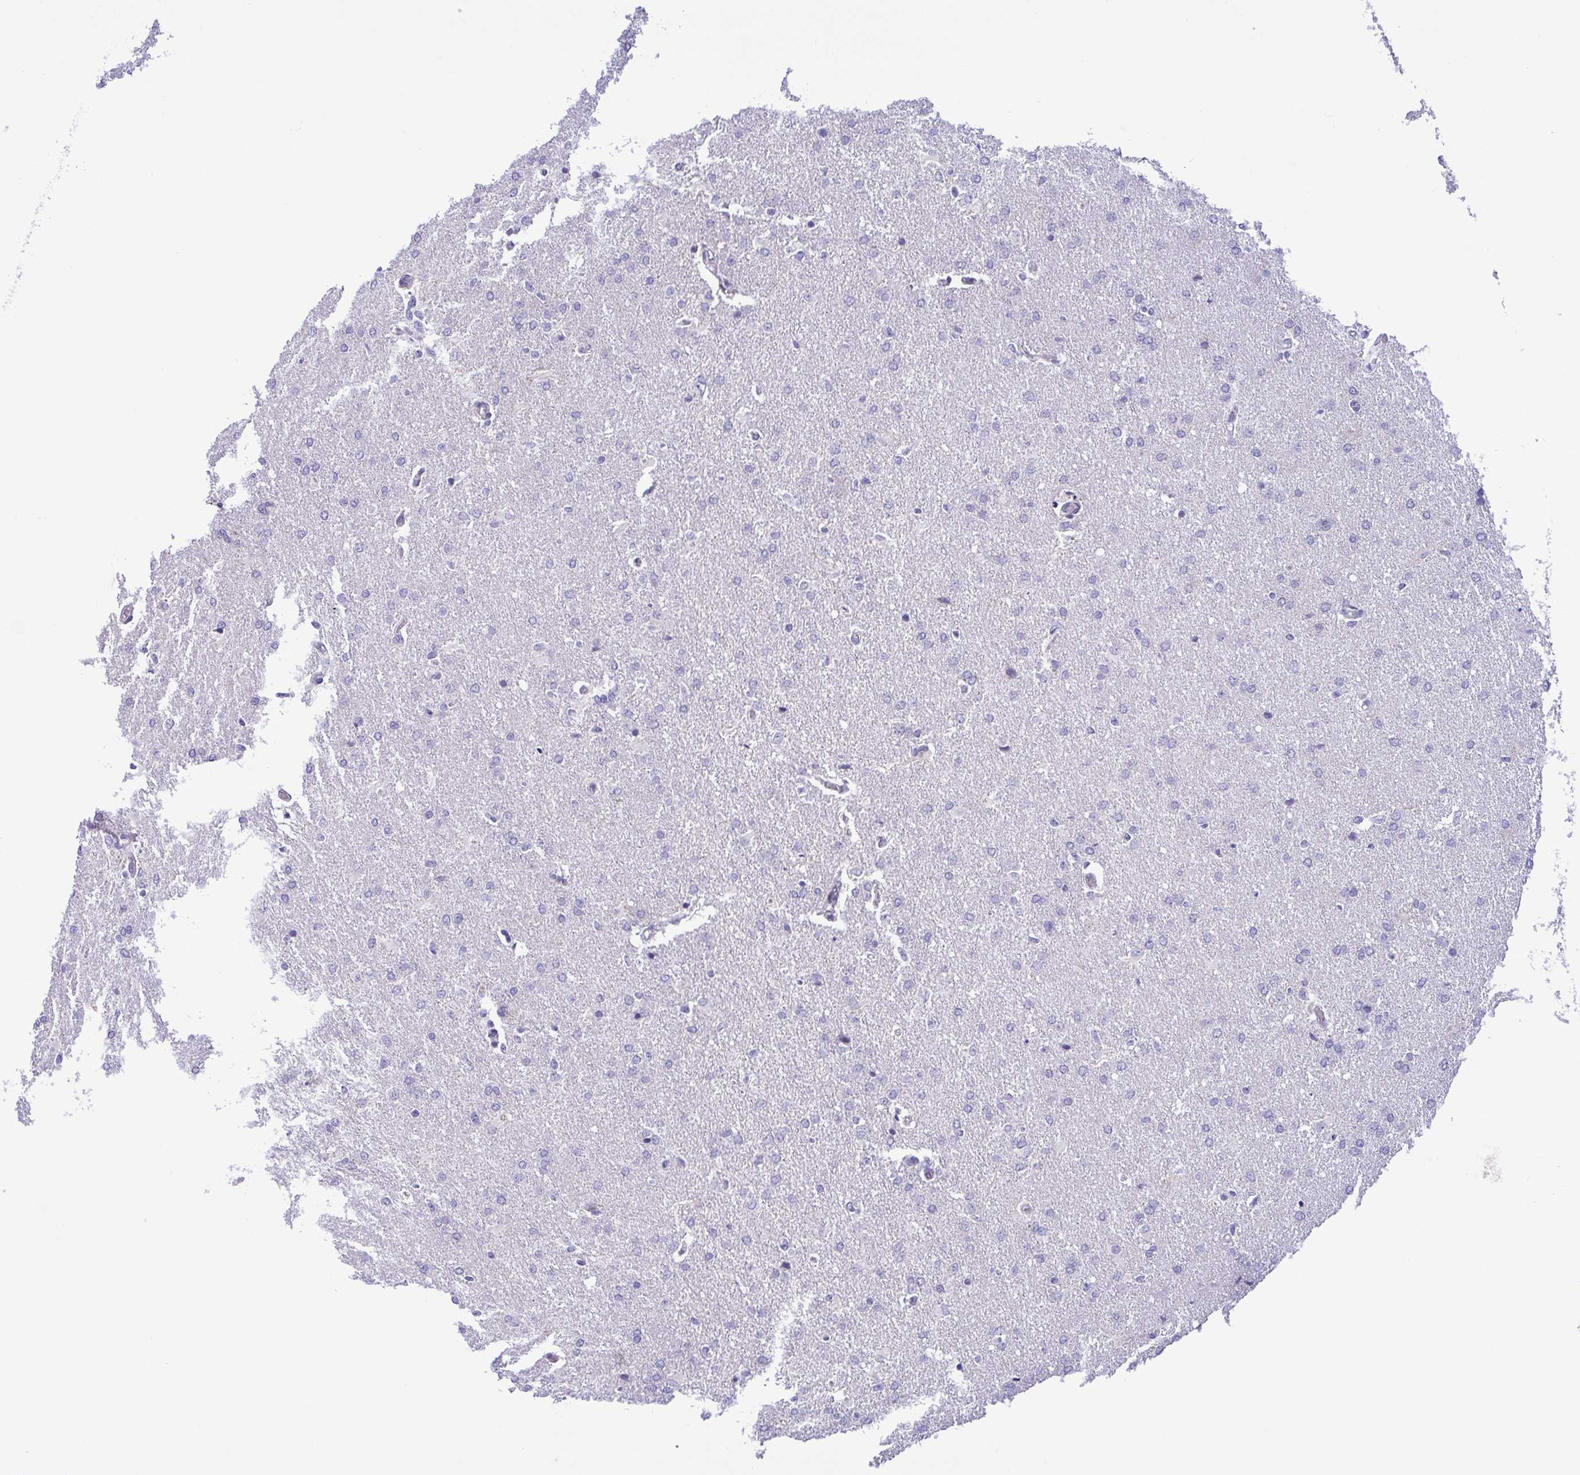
{"staining": {"intensity": "negative", "quantity": "none", "location": "none"}, "tissue": "glioma", "cell_type": "Tumor cells", "image_type": "cancer", "snomed": [{"axis": "morphology", "description": "Glioma, malignant, High grade"}, {"axis": "topography", "description": "Brain"}], "caption": "There is no significant expression in tumor cells of malignant high-grade glioma.", "gene": "MYL7", "patient": {"sex": "male", "age": 68}}